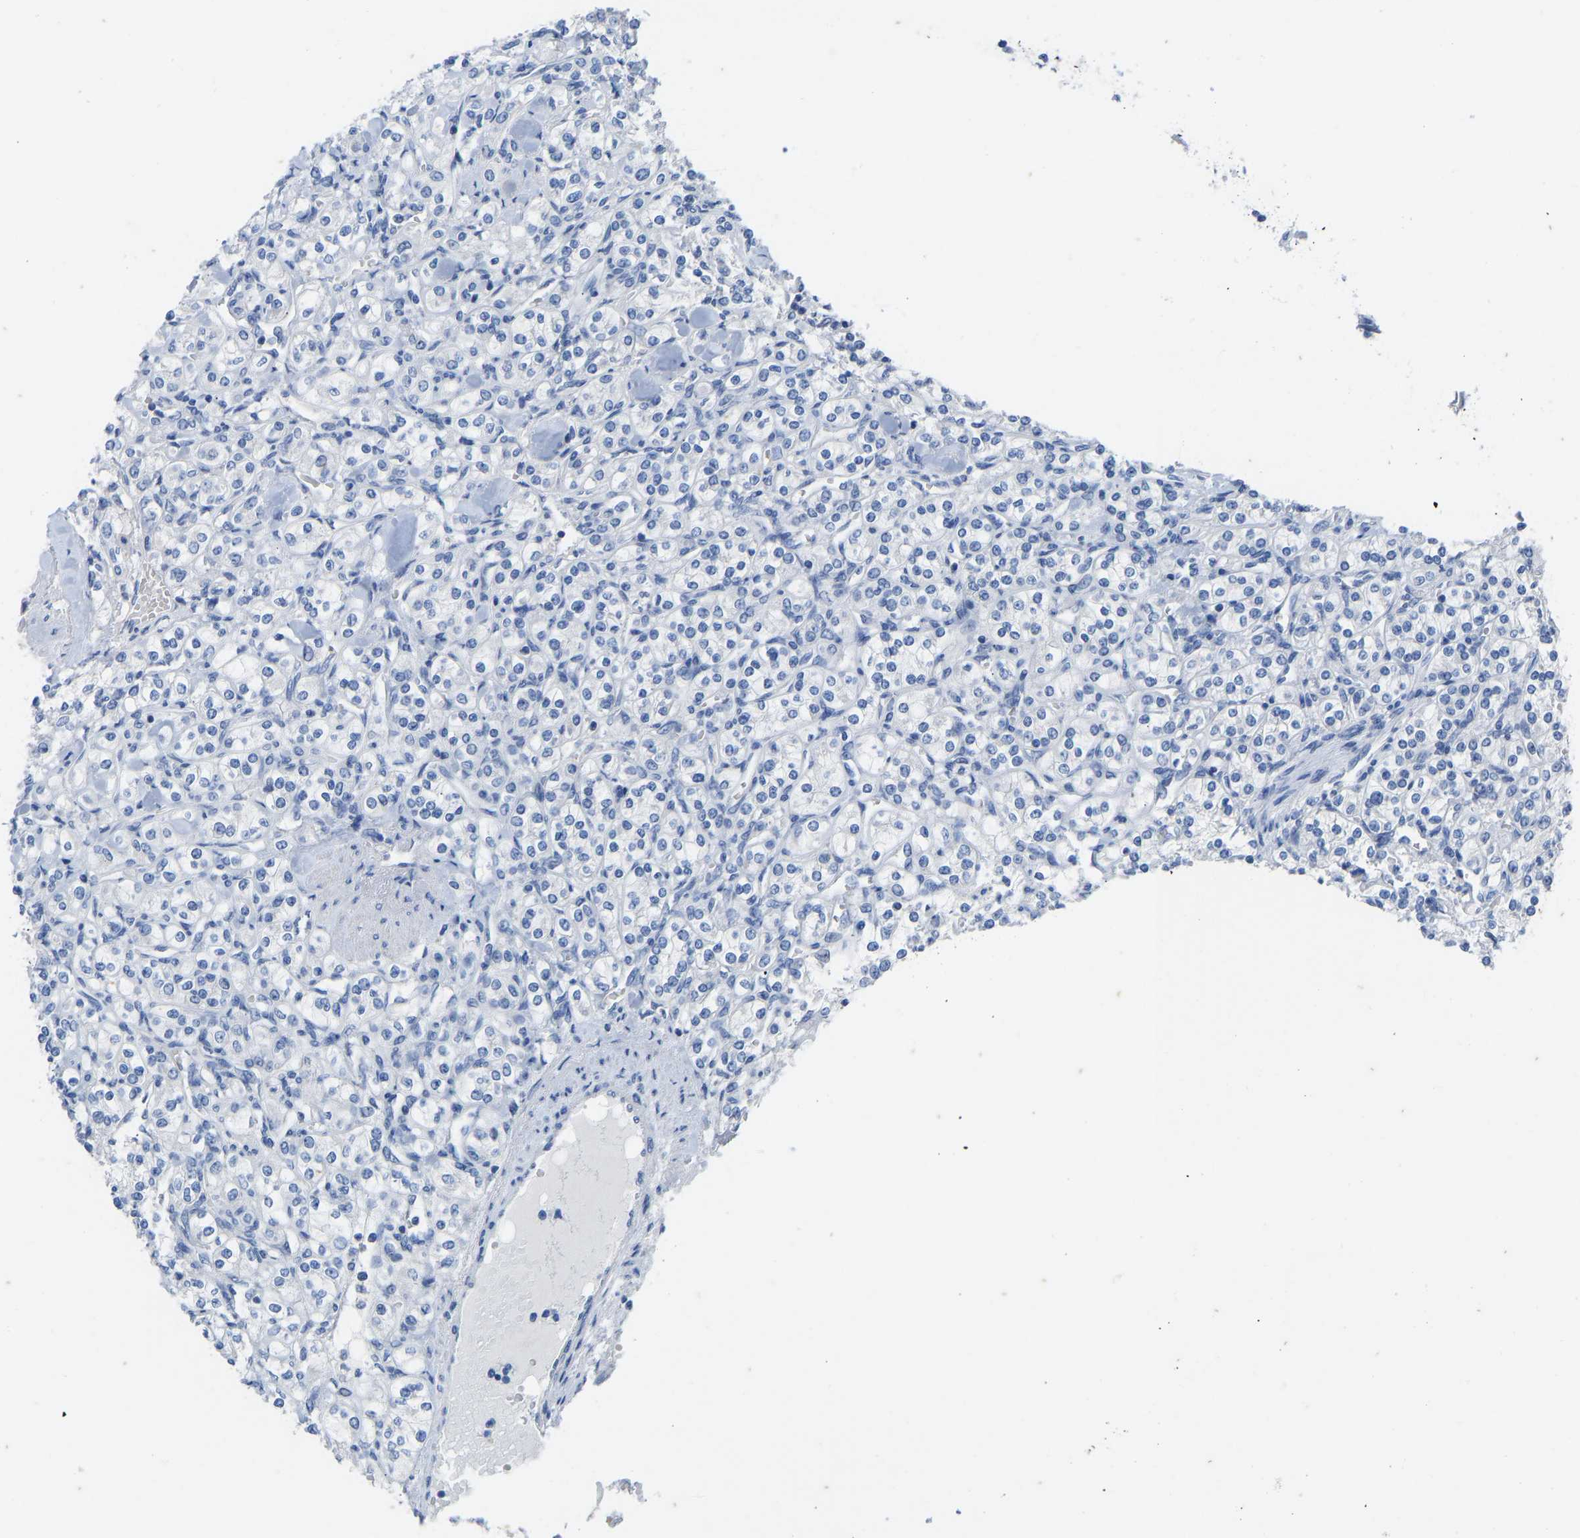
{"staining": {"intensity": "negative", "quantity": "none", "location": "none"}, "tissue": "renal cancer", "cell_type": "Tumor cells", "image_type": "cancer", "snomed": [{"axis": "morphology", "description": "Adenocarcinoma, NOS"}, {"axis": "topography", "description": "Kidney"}], "caption": "This is an immunohistochemistry micrograph of human adenocarcinoma (renal). There is no positivity in tumor cells.", "gene": "OLIG2", "patient": {"sex": "male", "age": 77}}